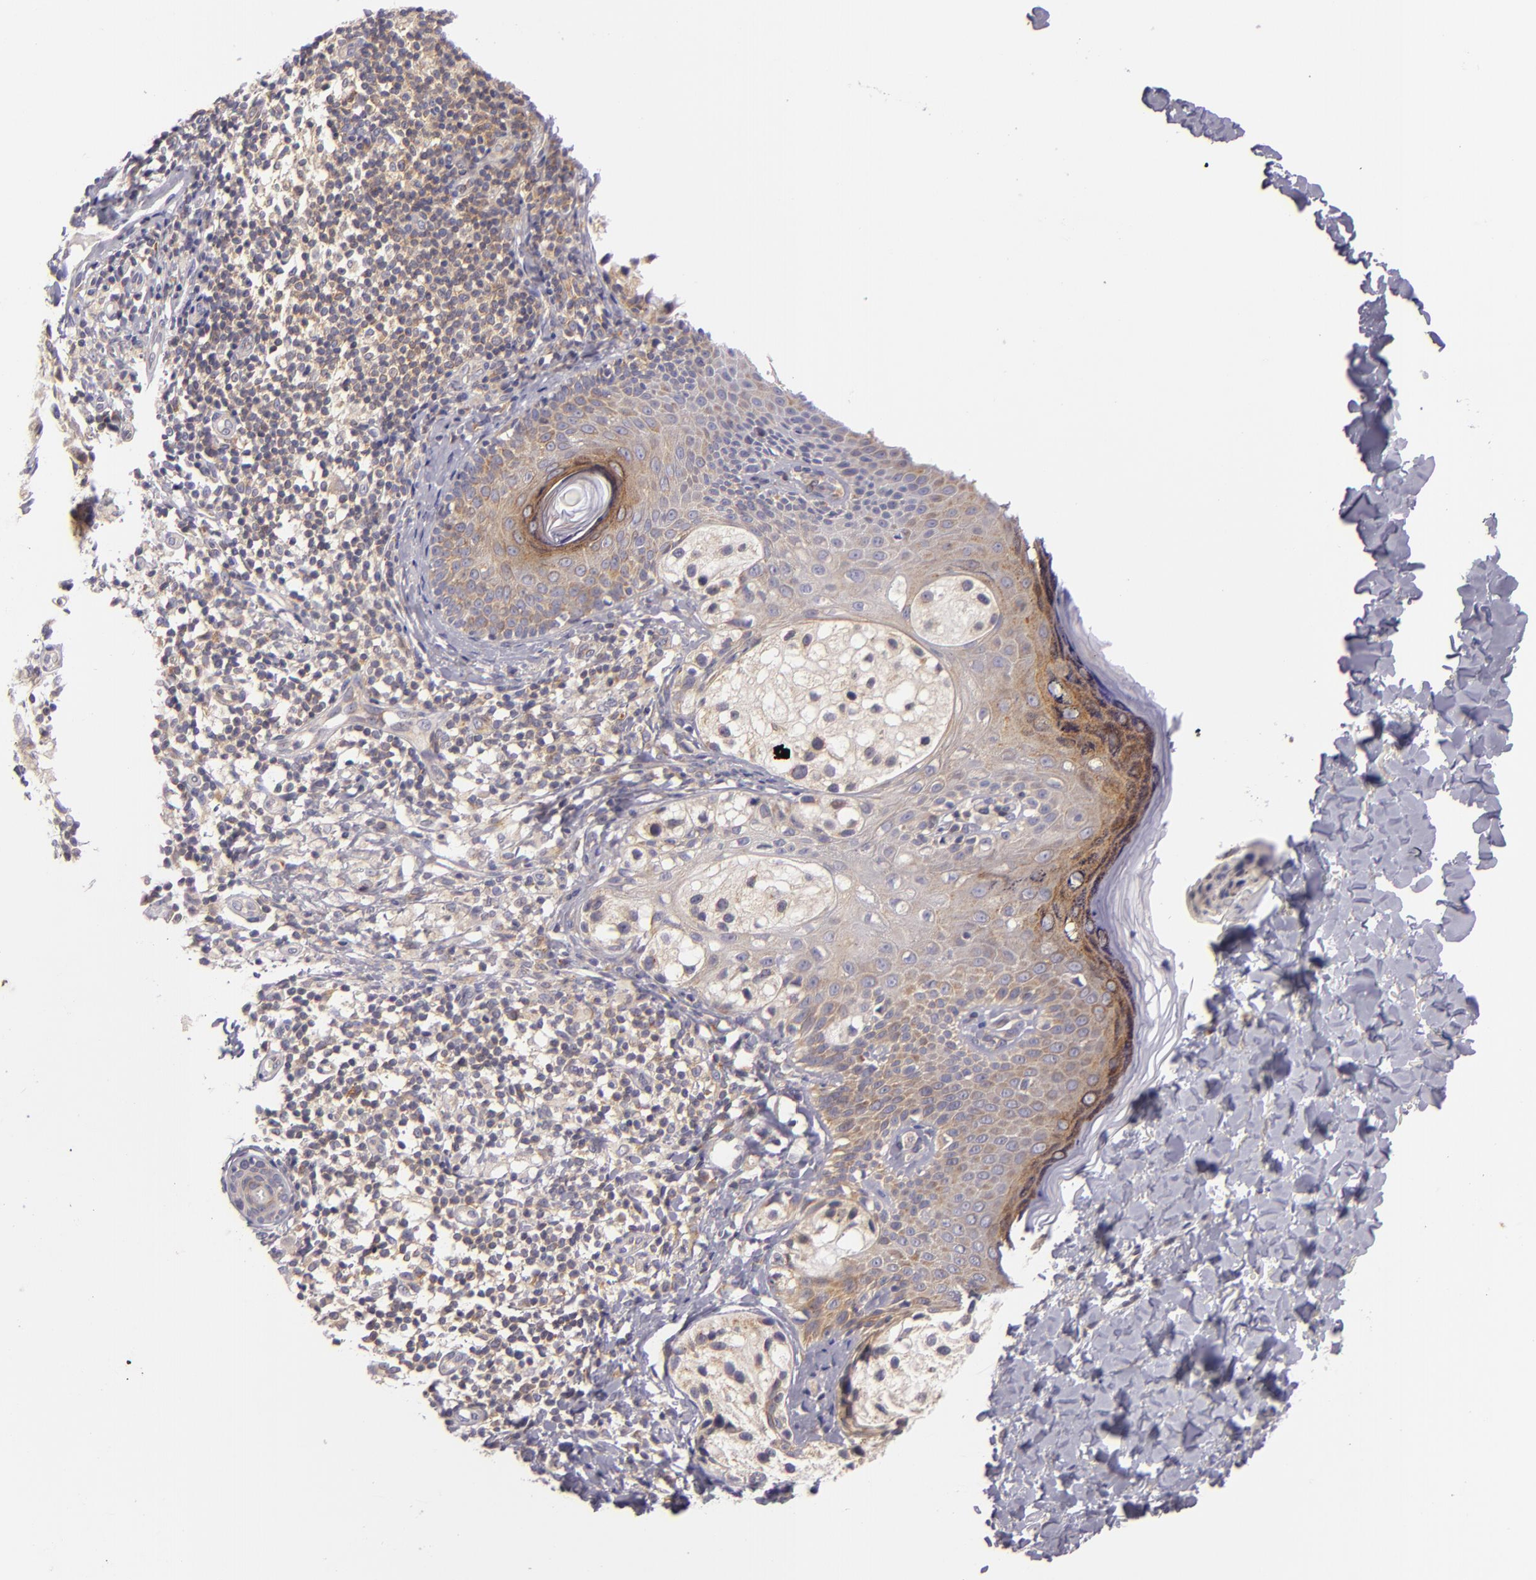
{"staining": {"intensity": "weak", "quantity": "<25%", "location": "cytoplasmic/membranous"}, "tissue": "melanoma", "cell_type": "Tumor cells", "image_type": "cancer", "snomed": [{"axis": "morphology", "description": "Malignant melanoma, NOS"}, {"axis": "topography", "description": "Skin"}], "caption": "Protein analysis of malignant melanoma shows no significant expression in tumor cells.", "gene": "UPF3B", "patient": {"sex": "male", "age": 23}}